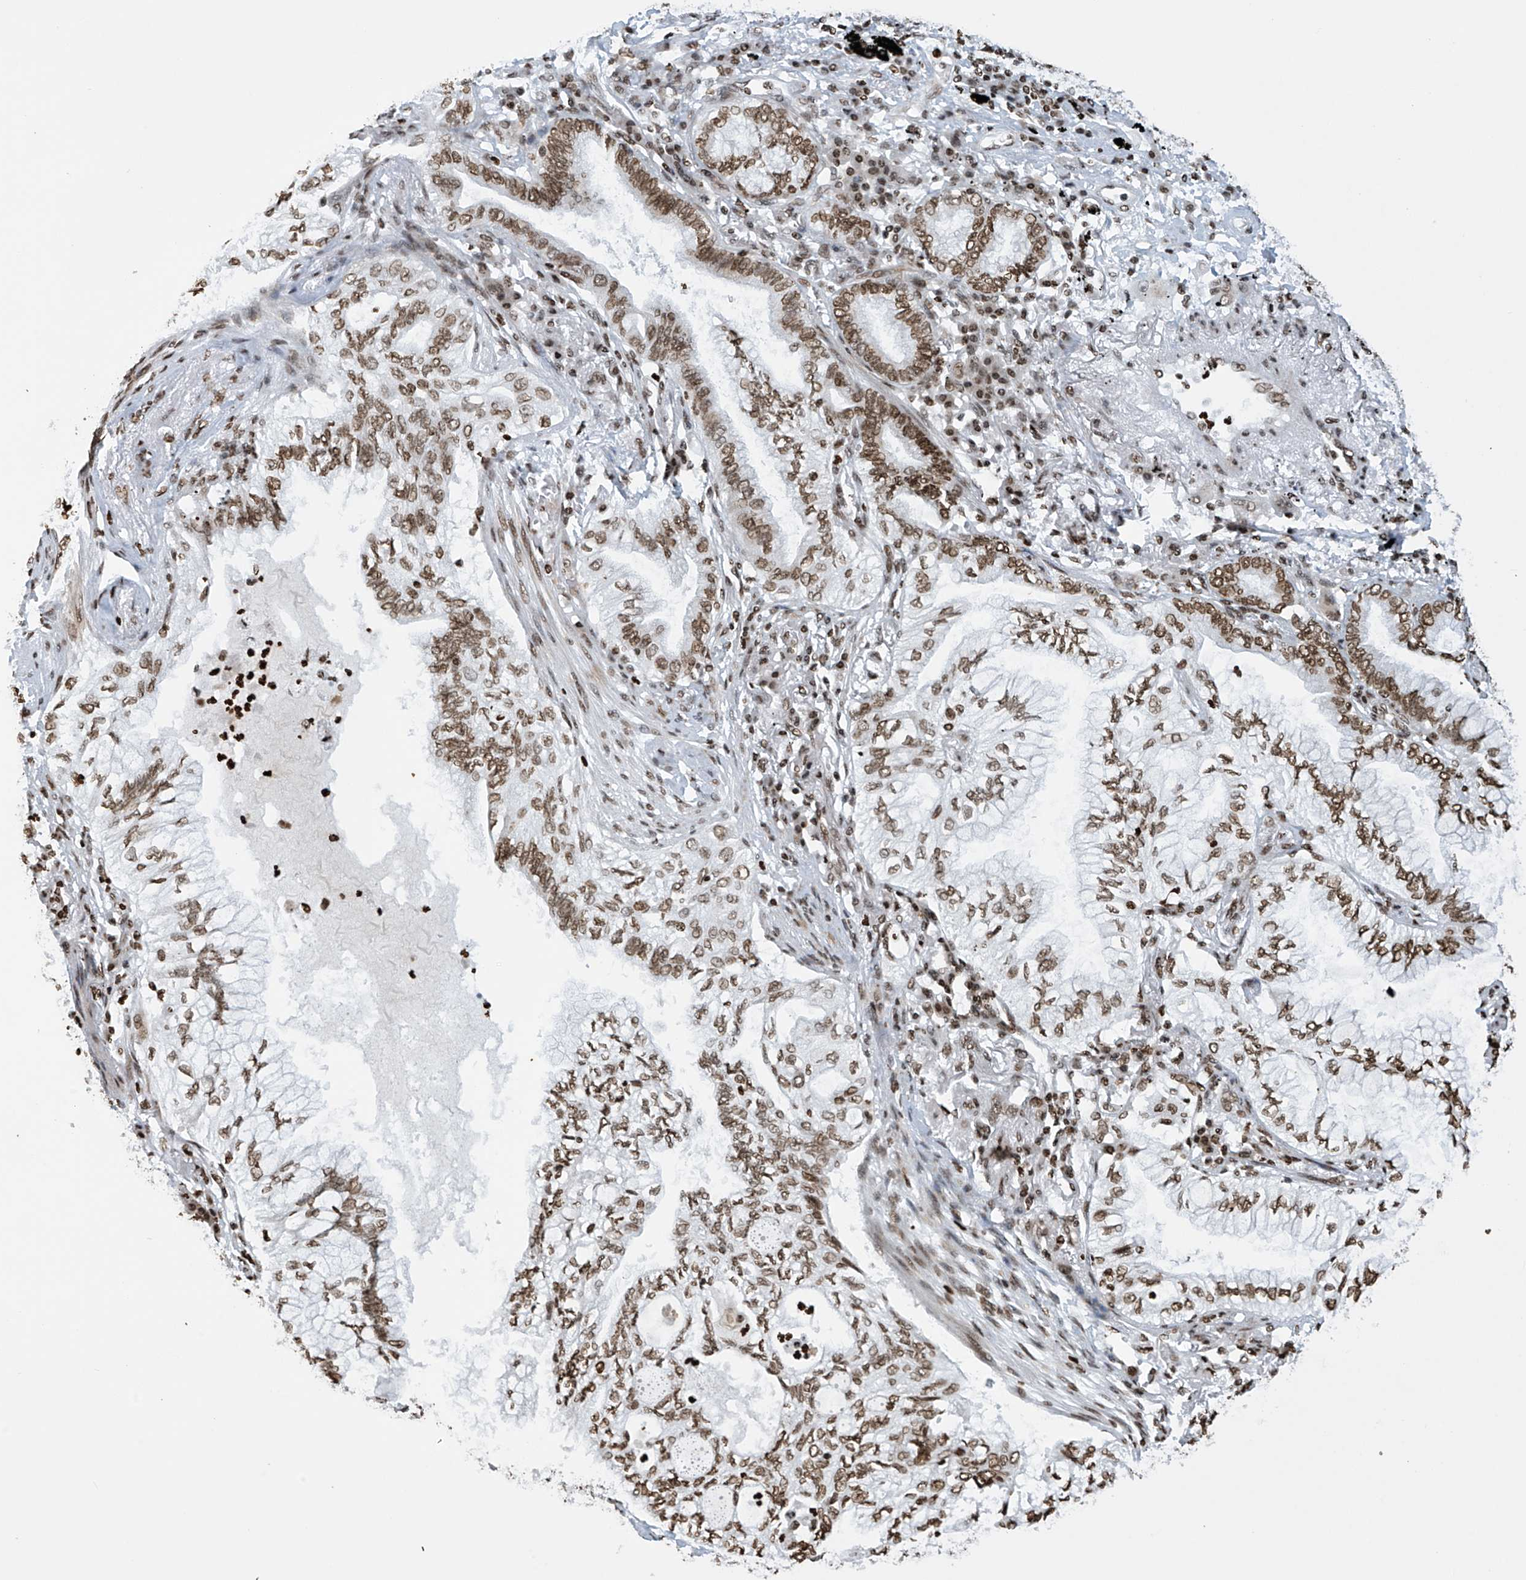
{"staining": {"intensity": "moderate", "quantity": ">75%", "location": "nuclear"}, "tissue": "lung cancer", "cell_type": "Tumor cells", "image_type": "cancer", "snomed": [{"axis": "morphology", "description": "Normal tissue, NOS"}, {"axis": "morphology", "description": "Adenocarcinoma, NOS"}, {"axis": "topography", "description": "Bronchus"}, {"axis": "topography", "description": "Lung"}], "caption": "Lung cancer (adenocarcinoma) stained with IHC demonstrates moderate nuclear expression in approximately >75% of tumor cells. (Brightfield microscopy of DAB IHC at high magnification).", "gene": "H4C16", "patient": {"sex": "female", "age": 70}}